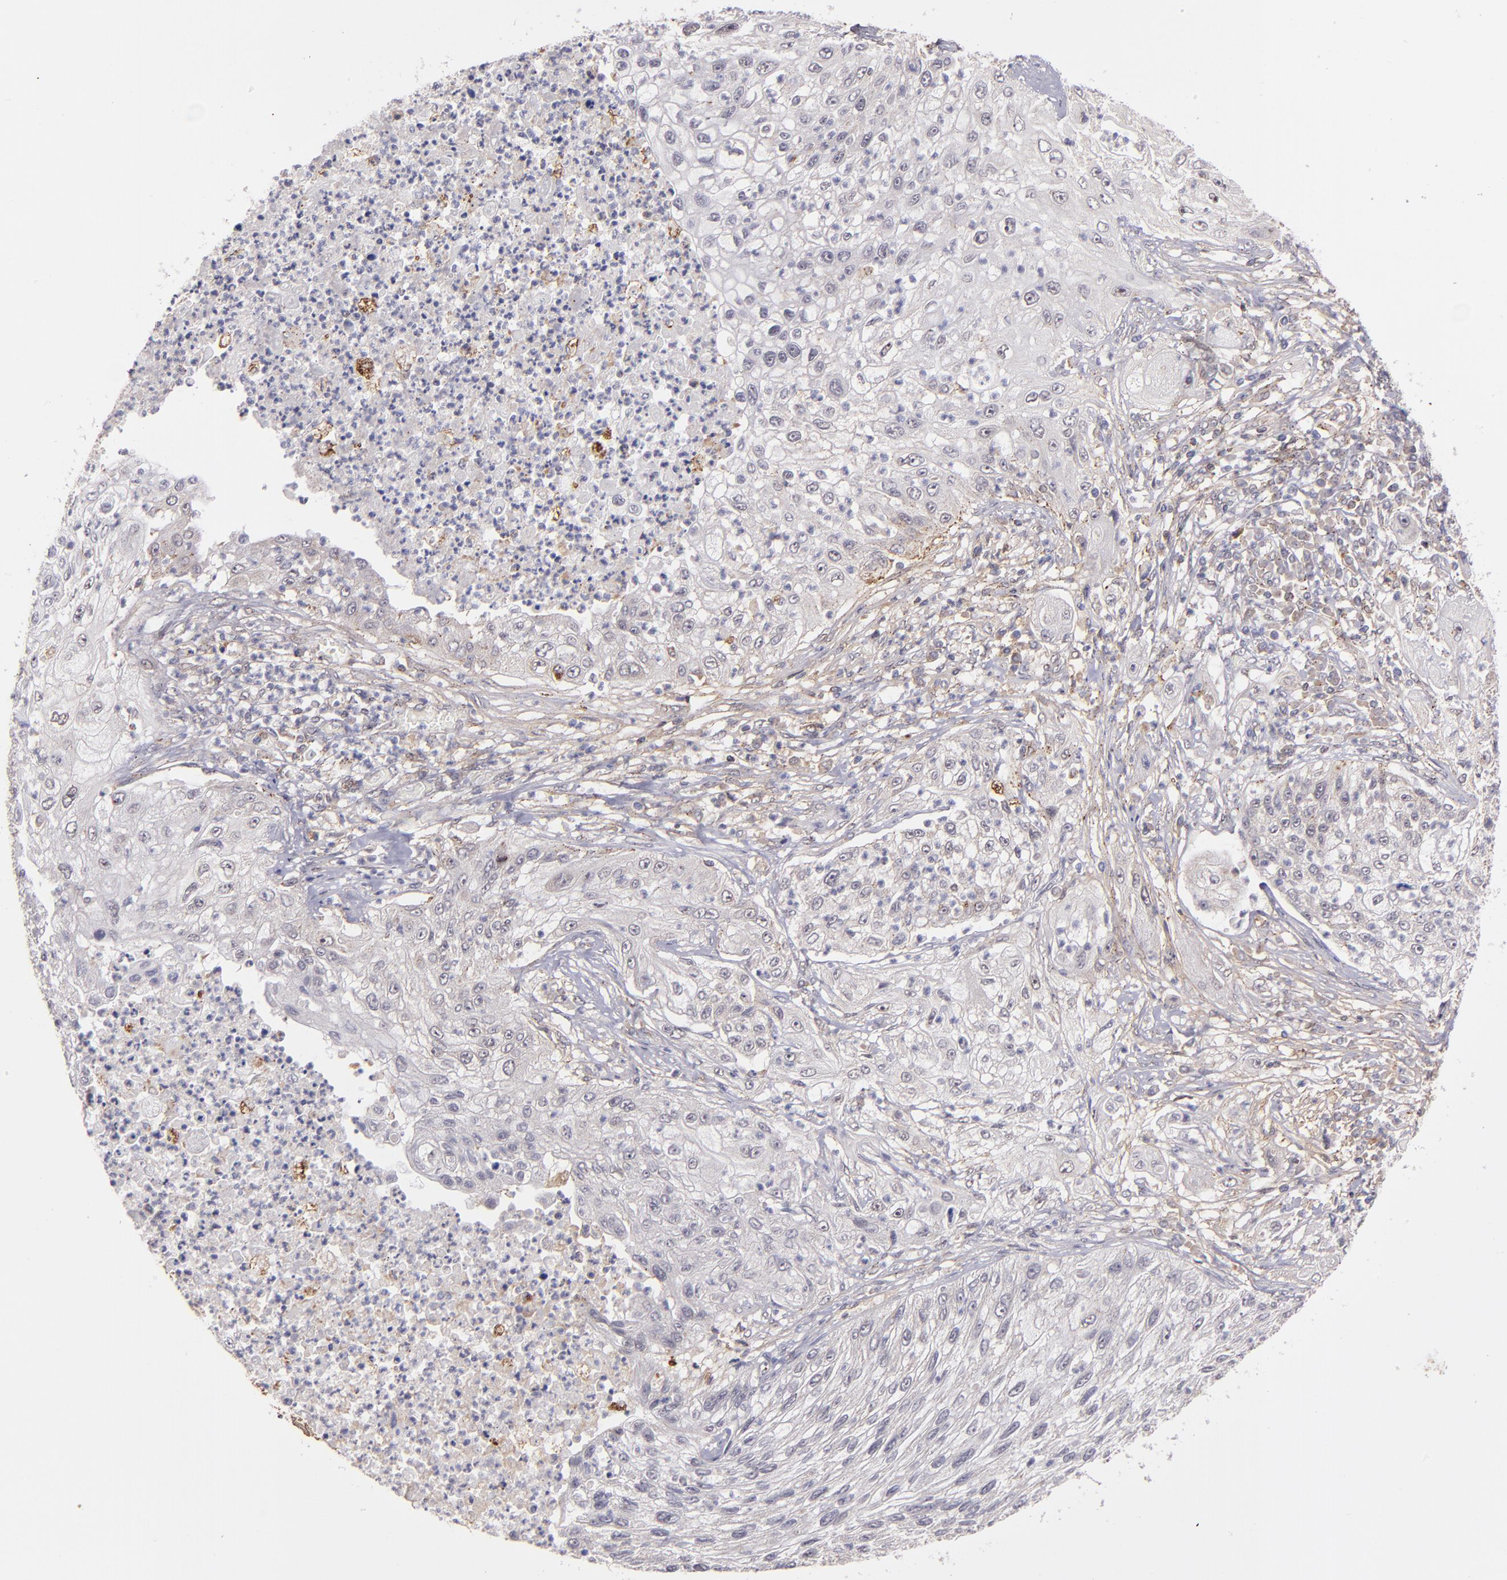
{"staining": {"intensity": "weak", "quantity": "<25%", "location": "cytoplasmic/membranous"}, "tissue": "lung cancer", "cell_type": "Tumor cells", "image_type": "cancer", "snomed": [{"axis": "morphology", "description": "Inflammation, NOS"}, {"axis": "morphology", "description": "Squamous cell carcinoma, NOS"}, {"axis": "topography", "description": "Lymph node"}, {"axis": "topography", "description": "Soft tissue"}, {"axis": "topography", "description": "Lung"}], "caption": "Human lung cancer (squamous cell carcinoma) stained for a protein using immunohistochemistry displays no staining in tumor cells.", "gene": "ZFYVE1", "patient": {"sex": "male", "age": 66}}